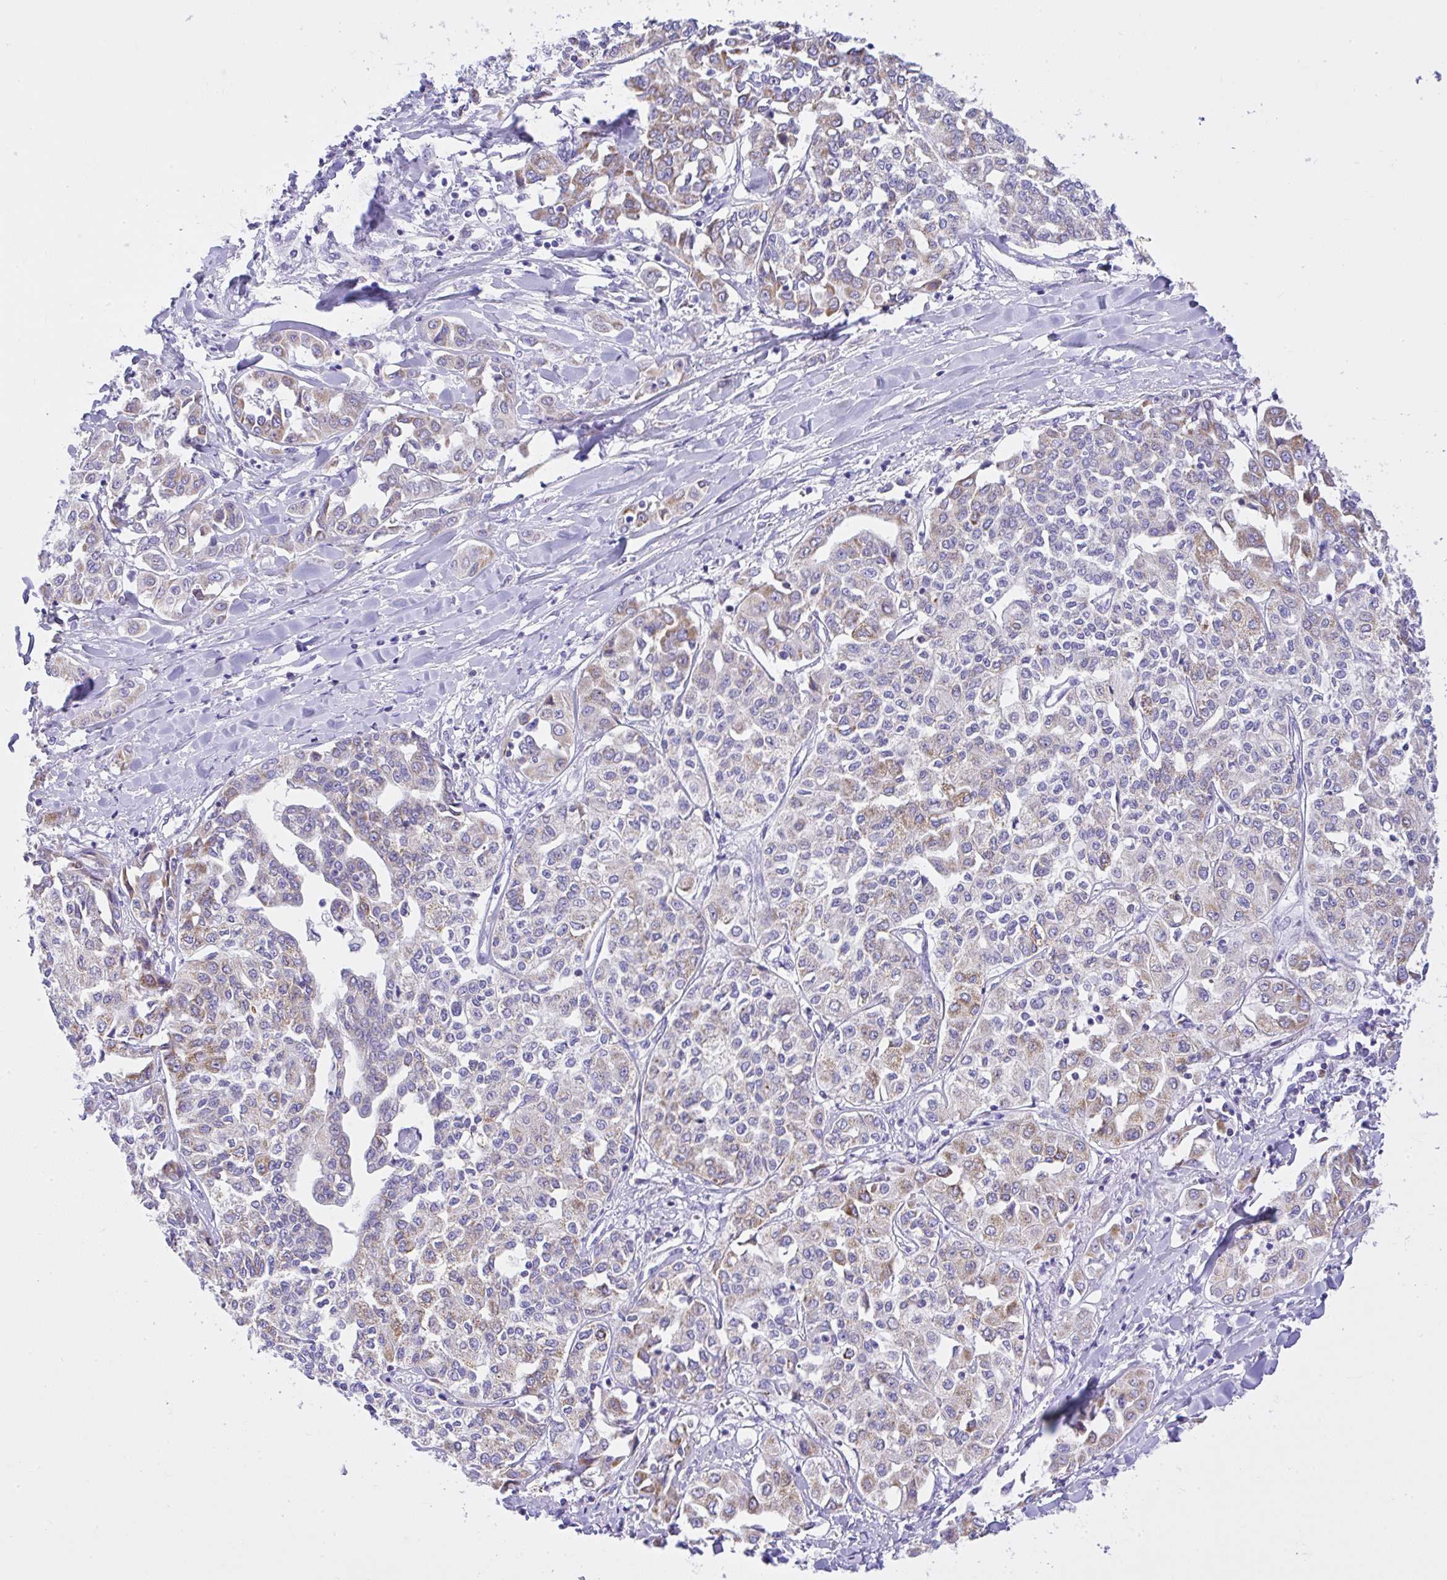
{"staining": {"intensity": "weak", "quantity": "<25%", "location": "cytoplasmic/membranous"}, "tissue": "liver cancer", "cell_type": "Tumor cells", "image_type": "cancer", "snomed": [{"axis": "morphology", "description": "Cholangiocarcinoma"}, {"axis": "topography", "description": "Liver"}], "caption": "Photomicrograph shows no protein staining in tumor cells of liver cholangiocarcinoma tissue.", "gene": "SLC13A1", "patient": {"sex": "female", "age": 77}}